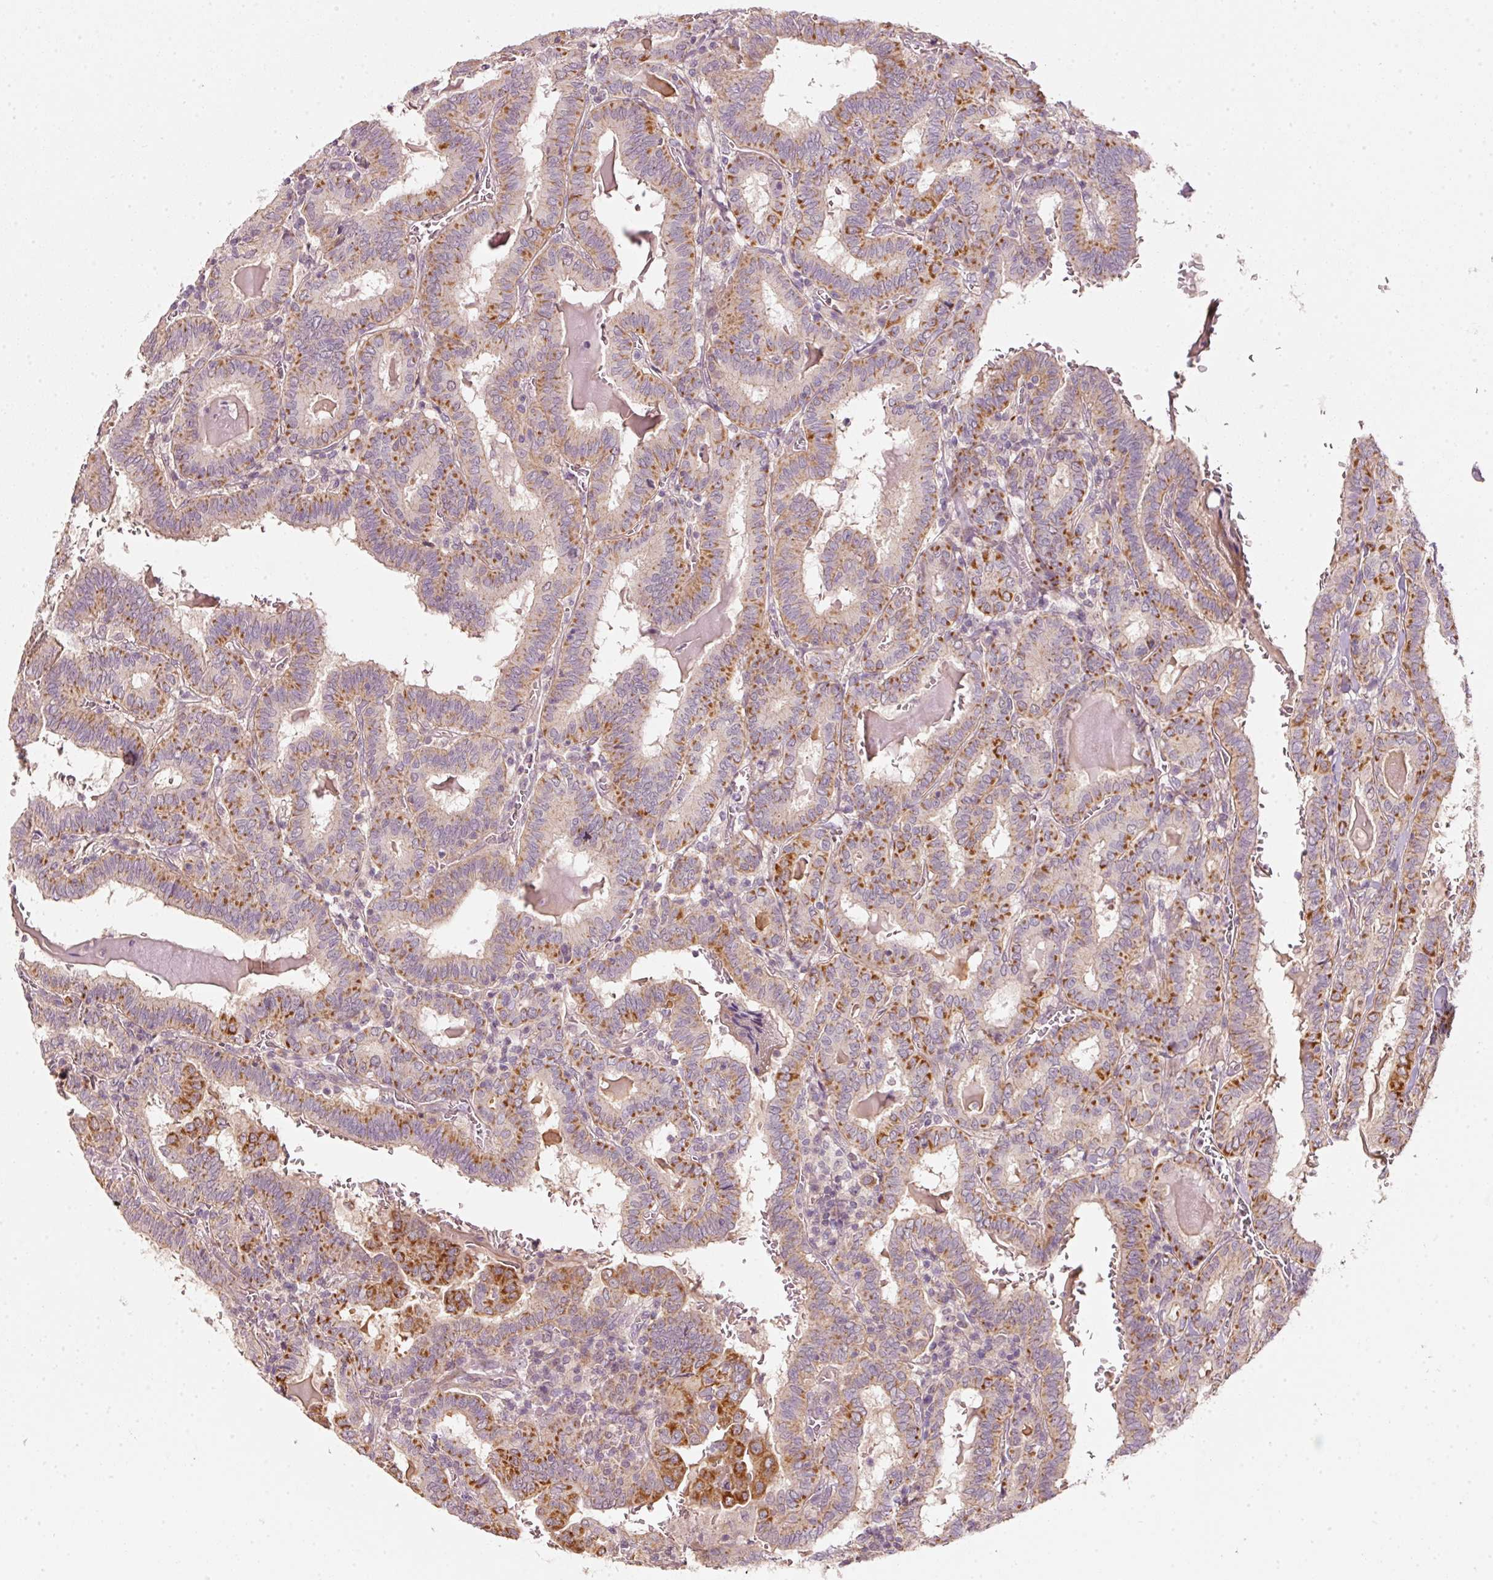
{"staining": {"intensity": "strong", "quantity": "25%-75%", "location": "cytoplasmic/membranous"}, "tissue": "thyroid cancer", "cell_type": "Tumor cells", "image_type": "cancer", "snomed": [{"axis": "morphology", "description": "Papillary adenocarcinoma, NOS"}, {"axis": "topography", "description": "Thyroid gland"}], "caption": "Immunohistochemistry (DAB (3,3'-diaminobenzidine)) staining of human thyroid cancer reveals strong cytoplasmic/membranous protein positivity in approximately 25%-75% of tumor cells.", "gene": "ARHGAP22", "patient": {"sex": "female", "age": 72}}